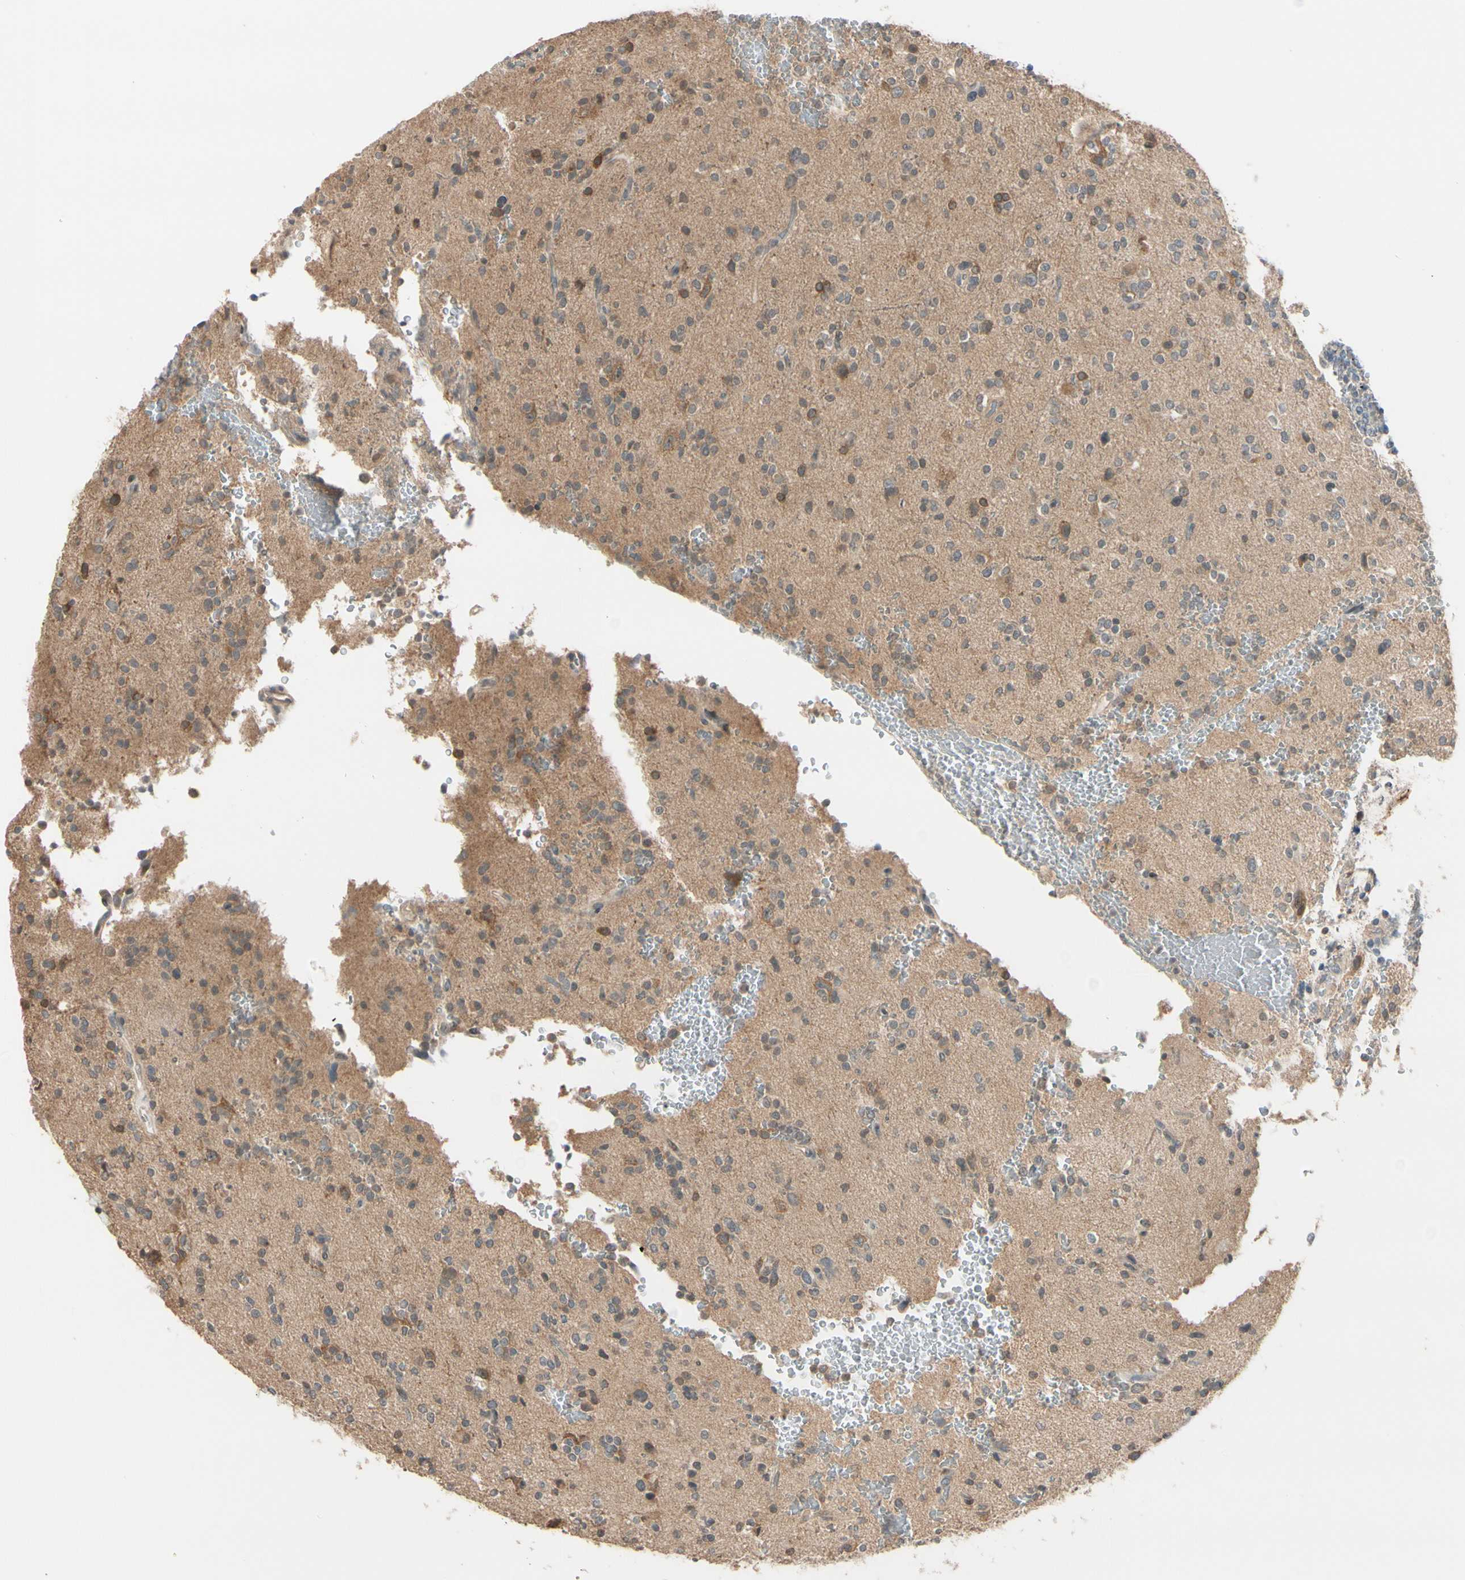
{"staining": {"intensity": "weak", "quantity": "25%-75%", "location": "cytoplasmic/membranous"}, "tissue": "glioma", "cell_type": "Tumor cells", "image_type": "cancer", "snomed": [{"axis": "morphology", "description": "Glioma, malignant, High grade"}, {"axis": "topography", "description": "Brain"}], "caption": "Brown immunohistochemical staining in glioma displays weak cytoplasmic/membranous expression in about 25%-75% of tumor cells.", "gene": "FGF10", "patient": {"sex": "male", "age": 47}}